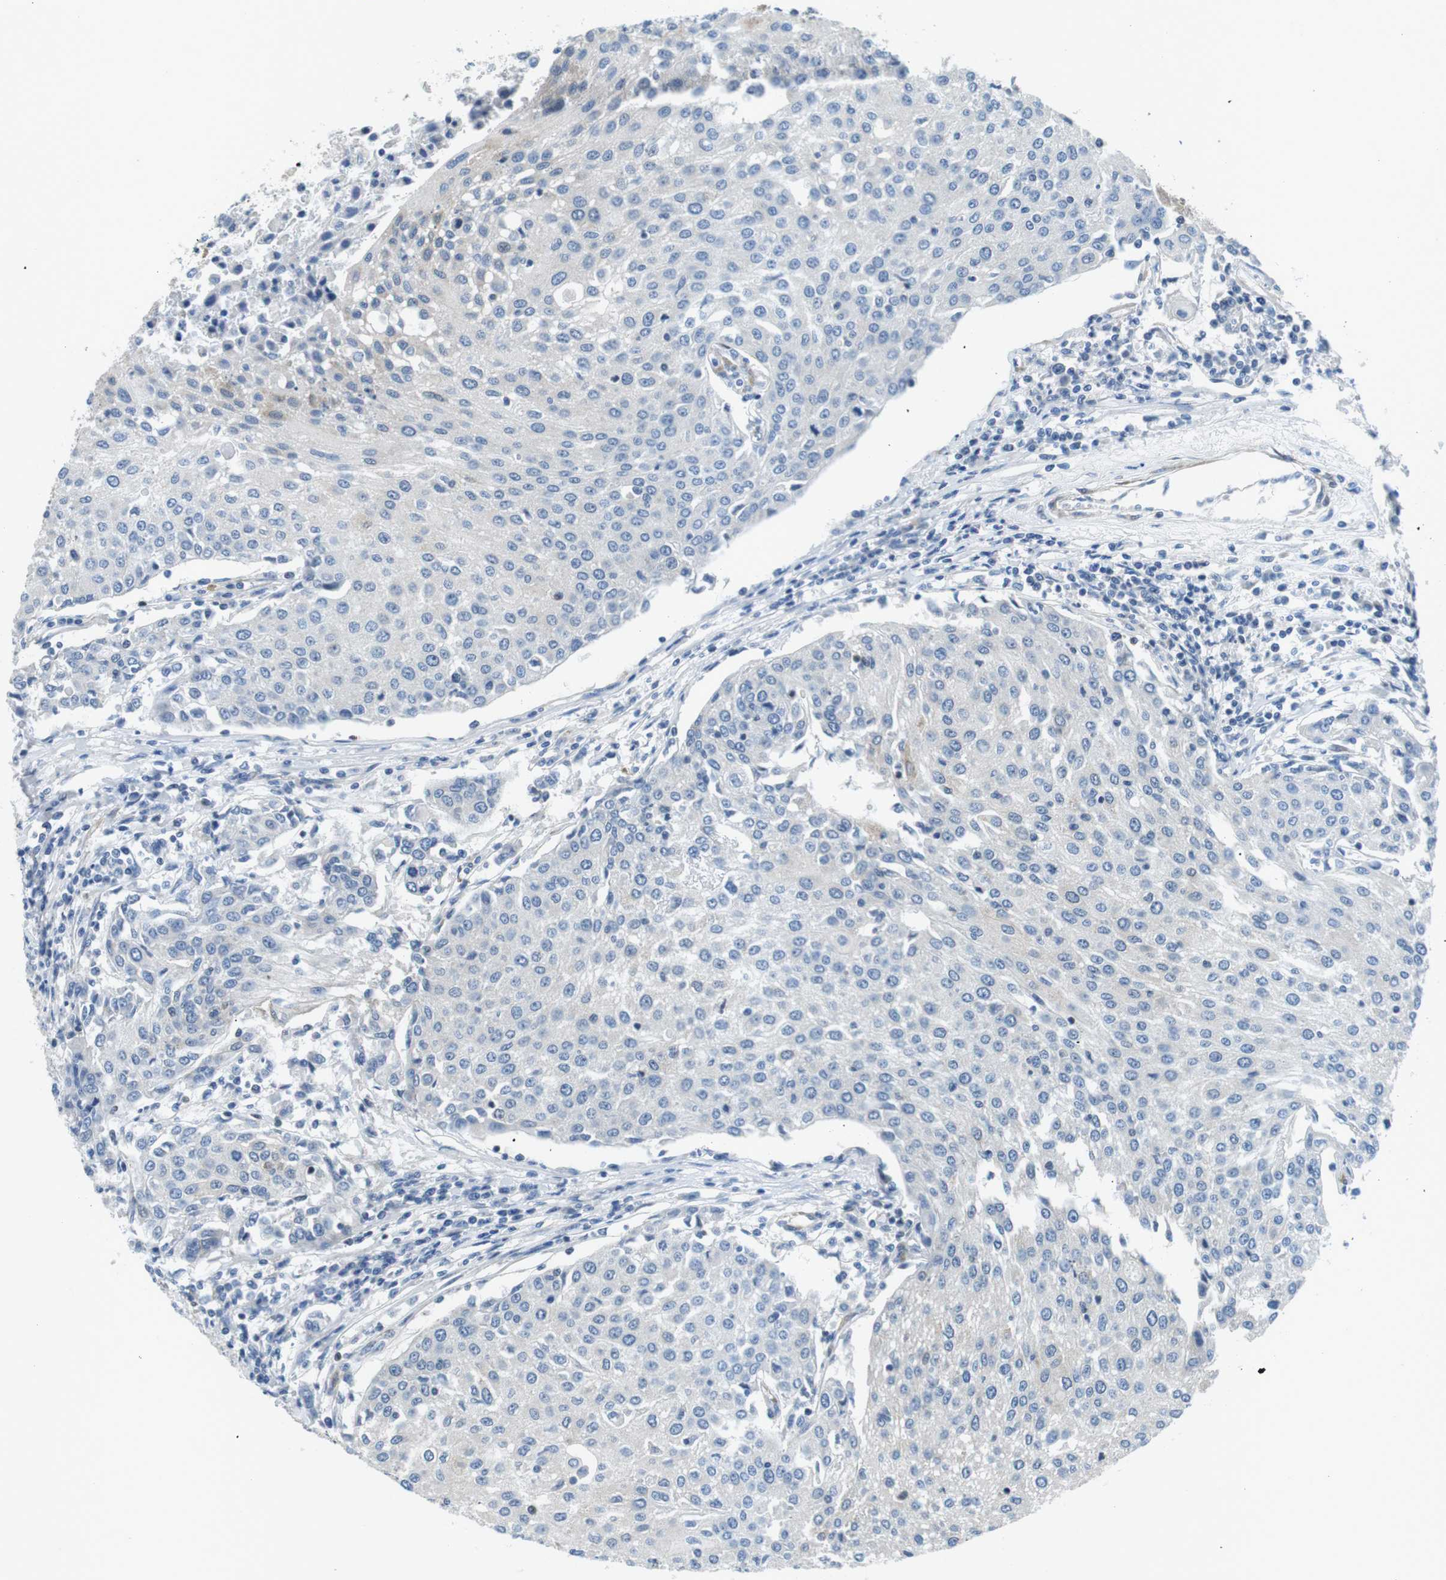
{"staining": {"intensity": "negative", "quantity": "none", "location": "none"}, "tissue": "urothelial cancer", "cell_type": "Tumor cells", "image_type": "cancer", "snomed": [{"axis": "morphology", "description": "Urothelial carcinoma, High grade"}, {"axis": "topography", "description": "Urinary bladder"}], "caption": "This photomicrograph is of urothelial cancer stained with immunohistochemistry (IHC) to label a protein in brown with the nuclei are counter-stained blue. There is no staining in tumor cells.", "gene": "PHLDA1", "patient": {"sex": "female", "age": 85}}